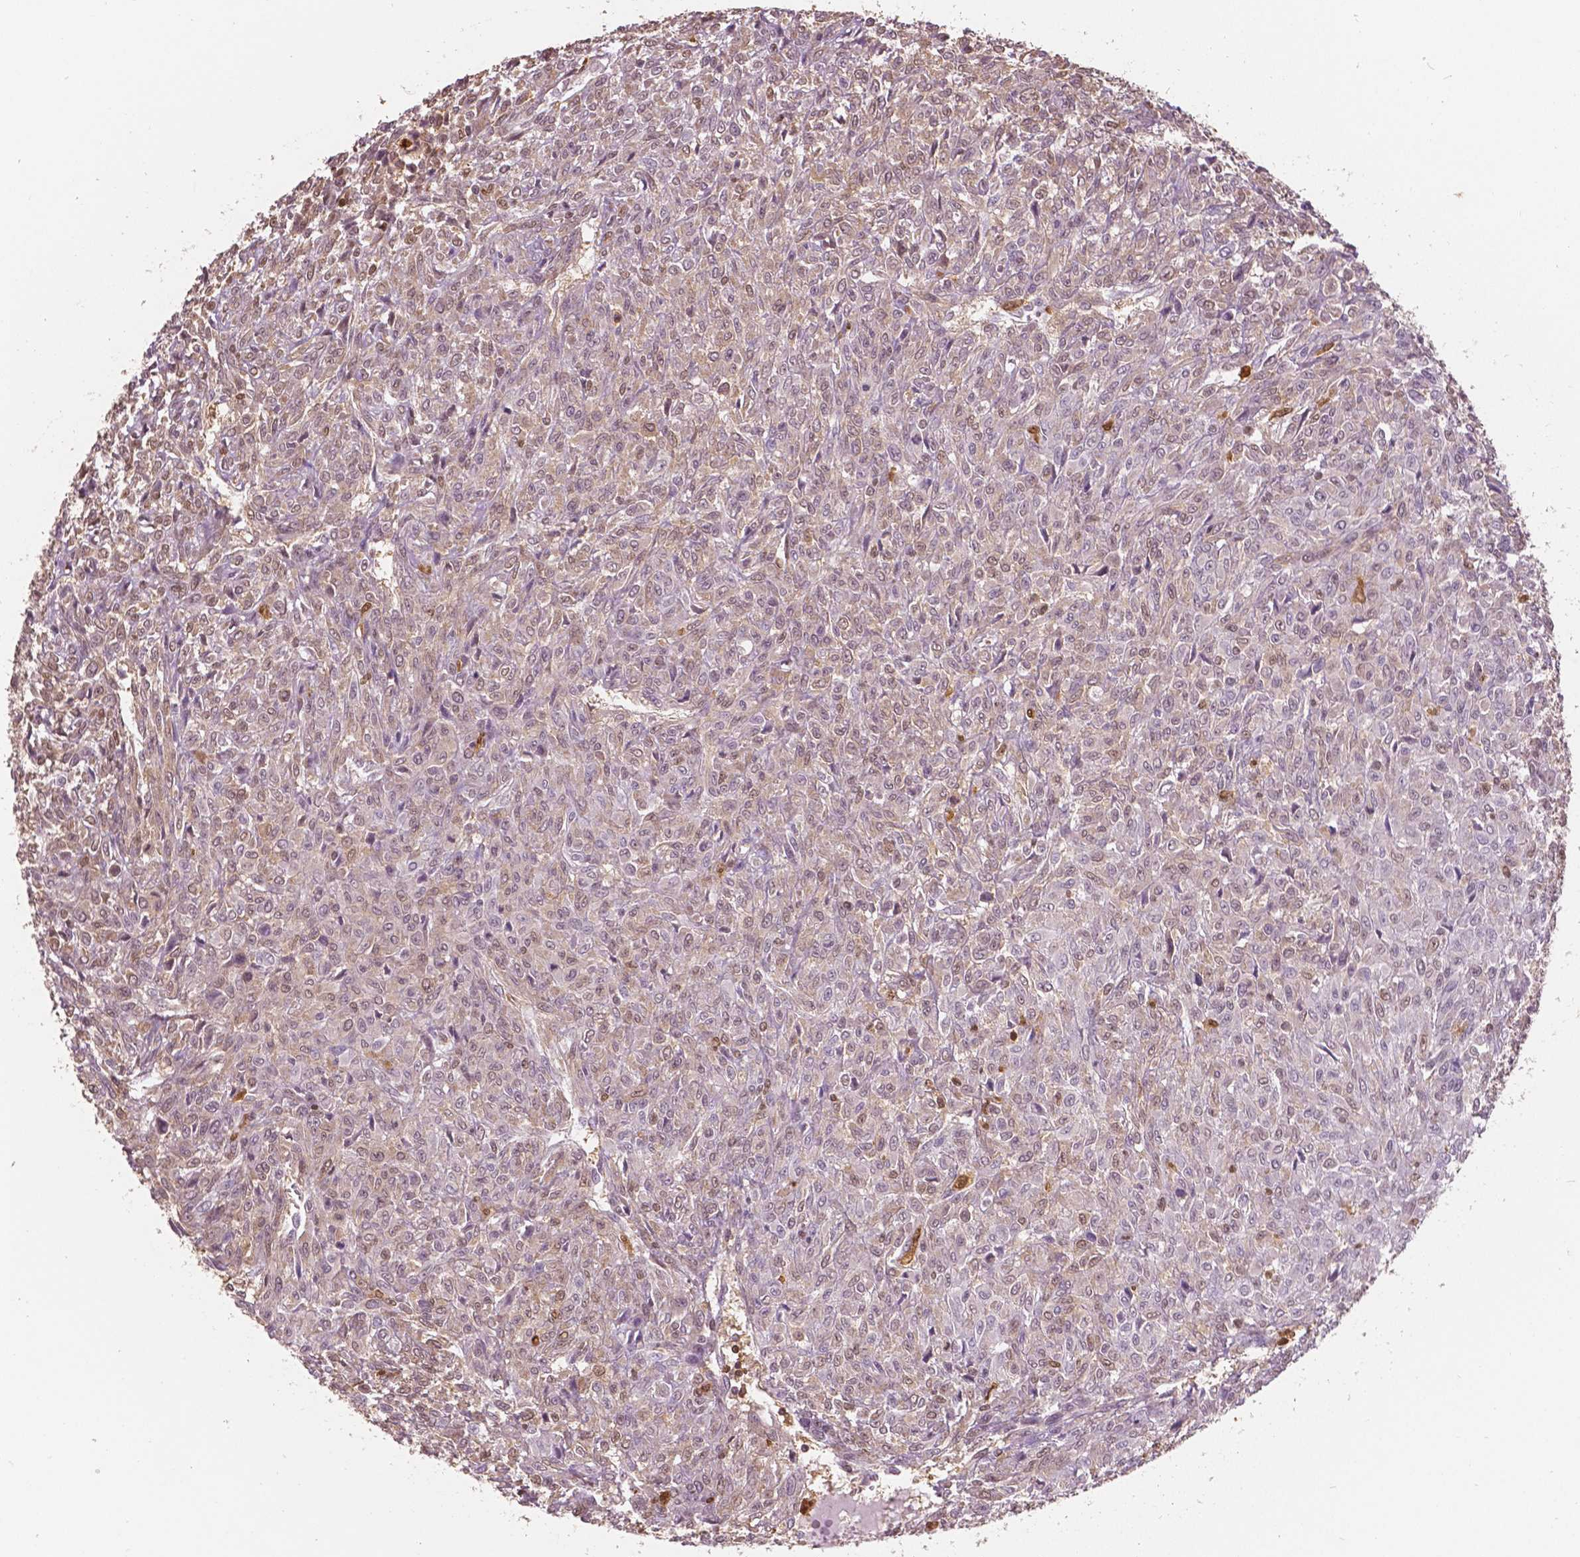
{"staining": {"intensity": "weak", "quantity": "<25%", "location": "nuclear"}, "tissue": "renal cancer", "cell_type": "Tumor cells", "image_type": "cancer", "snomed": [{"axis": "morphology", "description": "Adenocarcinoma, NOS"}, {"axis": "topography", "description": "Kidney"}], "caption": "The micrograph exhibits no significant expression in tumor cells of renal adenocarcinoma.", "gene": "S100A4", "patient": {"sex": "male", "age": 58}}